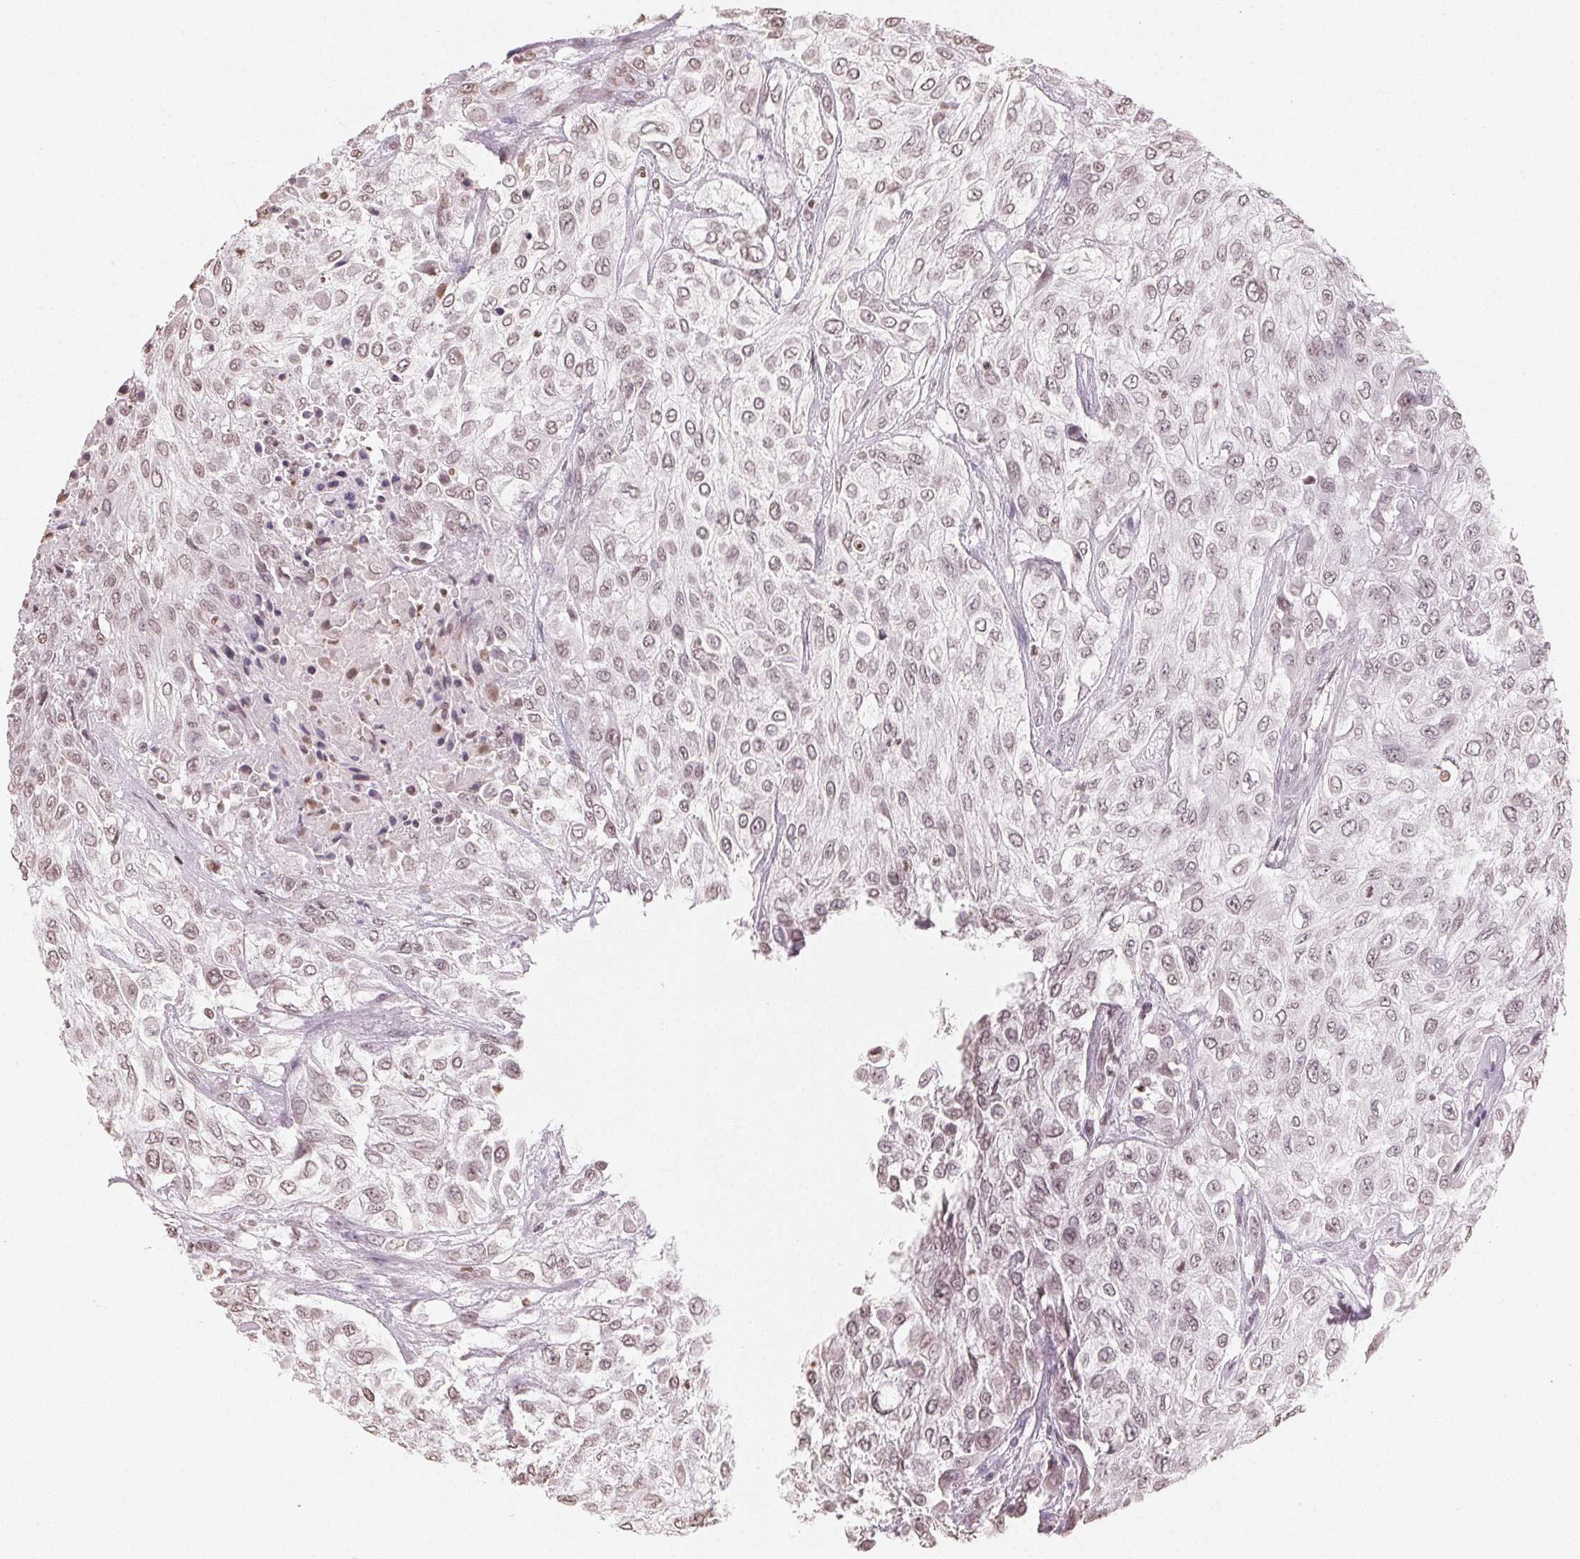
{"staining": {"intensity": "weak", "quantity": "25%-75%", "location": "nuclear"}, "tissue": "urothelial cancer", "cell_type": "Tumor cells", "image_type": "cancer", "snomed": [{"axis": "morphology", "description": "Urothelial carcinoma, High grade"}, {"axis": "topography", "description": "Urinary bladder"}], "caption": "Weak nuclear expression for a protein is appreciated in about 25%-75% of tumor cells of high-grade urothelial carcinoma using IHC.", "gene": "TBP", "patient": {"sex": "male", "age": 57}}